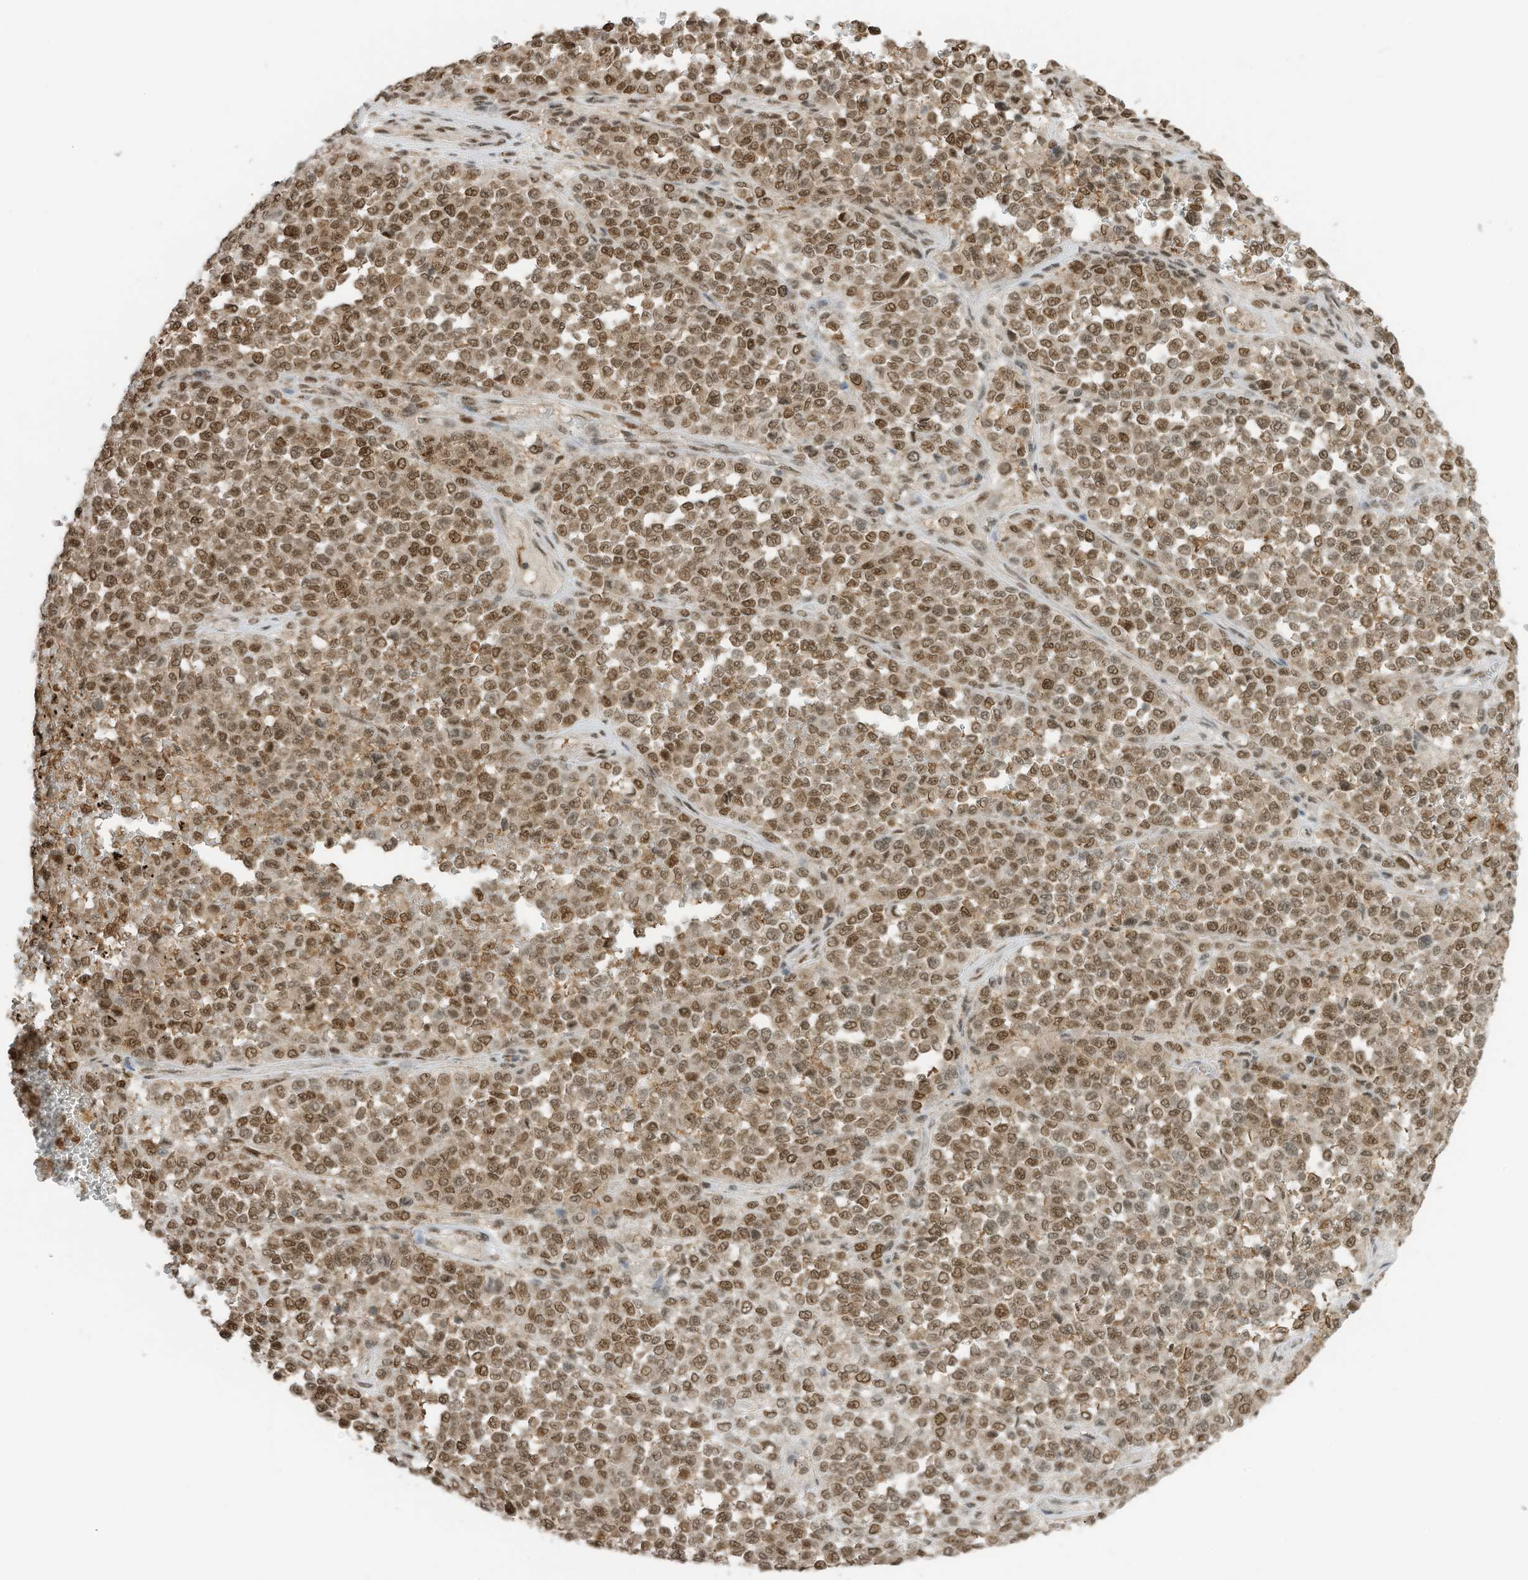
{"staining": {"intensity": "moderate", "quantity": ">75%", "location": "nuclear"}, "tissue": "melanoma", "cell_type": "Tumor cells", "image_type": "cancer", "snomed": [{"axis": "morphology", "description": "Malignant melanoma, Metastatic site"}, {"axis": "topography", "description": "Pancreas"}], "caption": "Brown immunohistochemical staining in human malignant melanoma (metastatic site) exhibits moderate nuclear positivity in about >75% of tumor cells. (DAB IHC, brown staining for protein, blue staining for nuclei).", "gene": "KPNB1", "patient": {"sex": "female", "age": 30}}